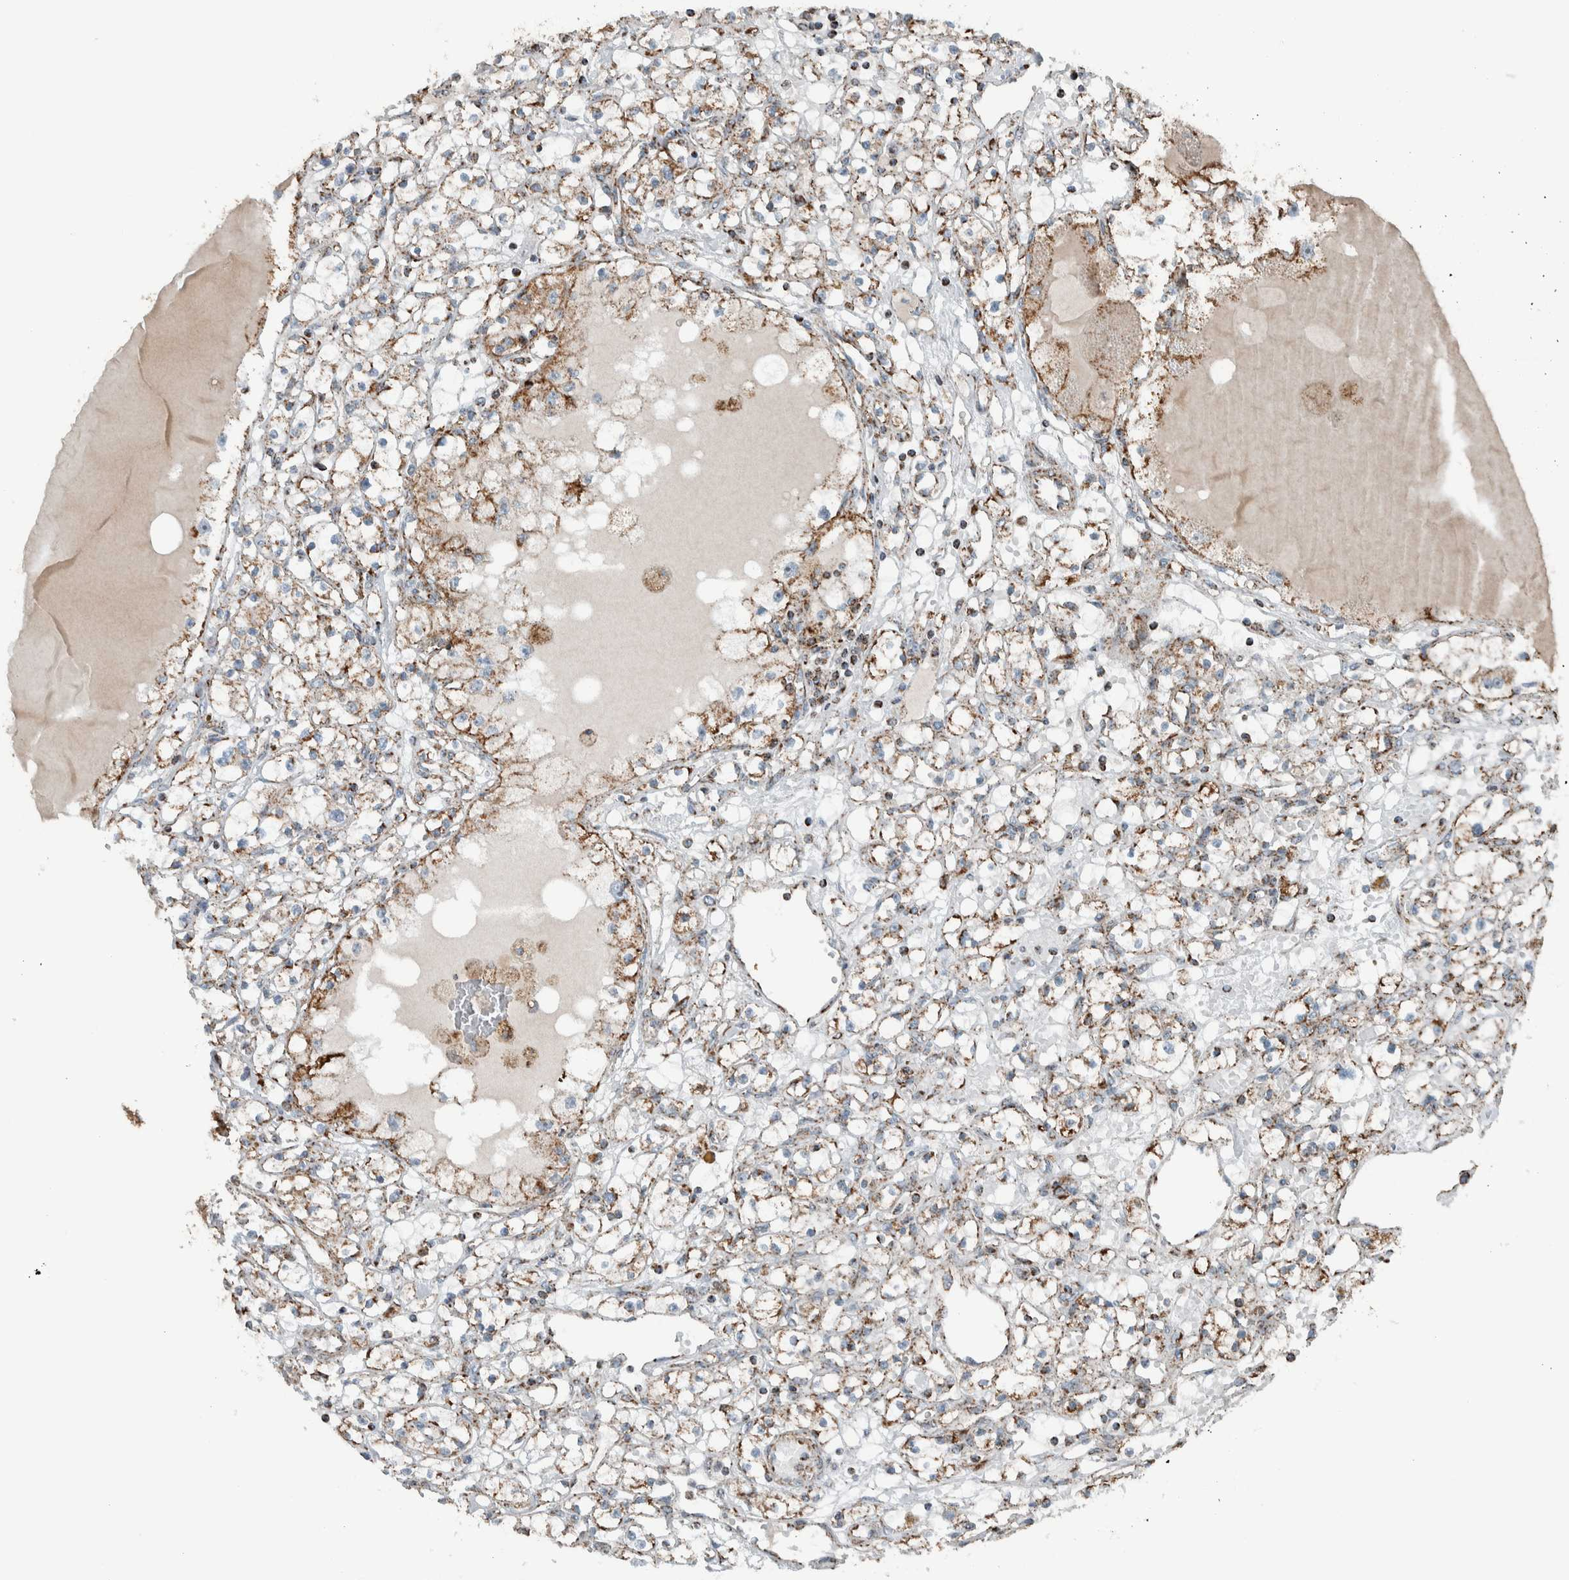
{"staining": {"intensity": "moderate", "quantity": ">75%", "location": "cytoplasmic/membranous"}, "tissue": "renal cancer", "cell_type": "Tumor cells", "image_type": "cancer", "snomed": [{"axis": "morphology", "description": "Adenocarcinoma, NOS"}, {"axis": "topography", "description": "Kidney"}], "caption": "Protein expression analysis of adenocarcinoma (renal) reveals moderate cytoplasmic/membranous expression in approximately >75% of tumor cells. (DAB = brown stain, brightfield microscopy at high magnification).", "gene": "CNTROB", "patient": {"sex": "male", "age": 56}}